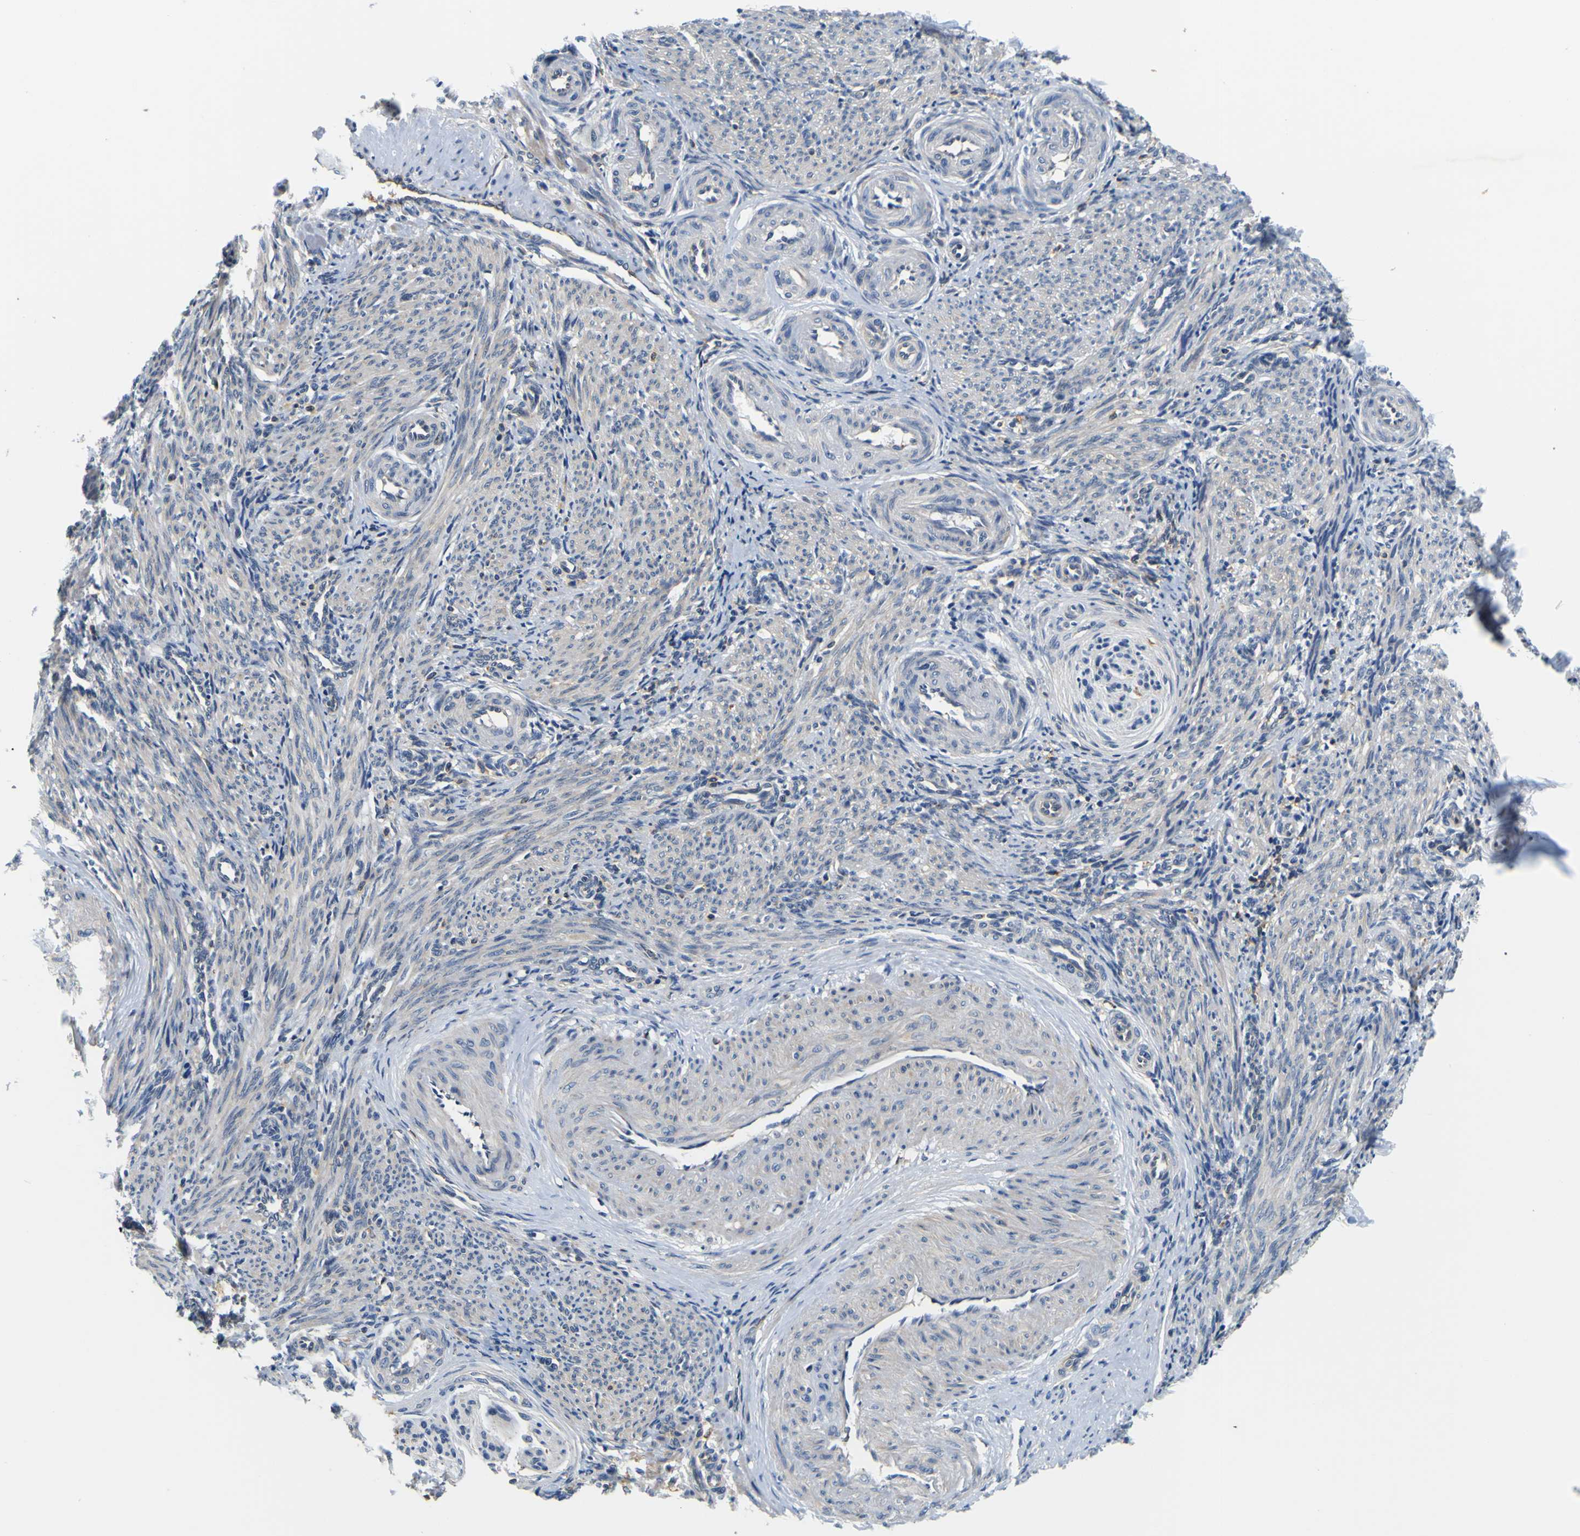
{"staining": {"intensity": "weak", "quantity": ">75%", "location": "cytoplasmic/membranous"}, "tissue": "smooth muscle", "cell_type": "Smooth muscle cells", "image_type": "normal", "snomed": [{"axis": "morphology", "description": "Normal tissue, NOS"}, {"axis": "topography", "description": "Endometrium"}], "caption": "Smooth muscle was stained to show a protein in brown. There is low levels of weak cytoplasmic/membranous expression in about >75% of smooth muscle cells. (Stains: DAB (3,3'-diaminobenzidine) in brown, nuclei in blue, Microscopy: brightfield microscopy at high magnification).", "gene": "TNIK", "patient": {"sex": "female", "age": 33}}